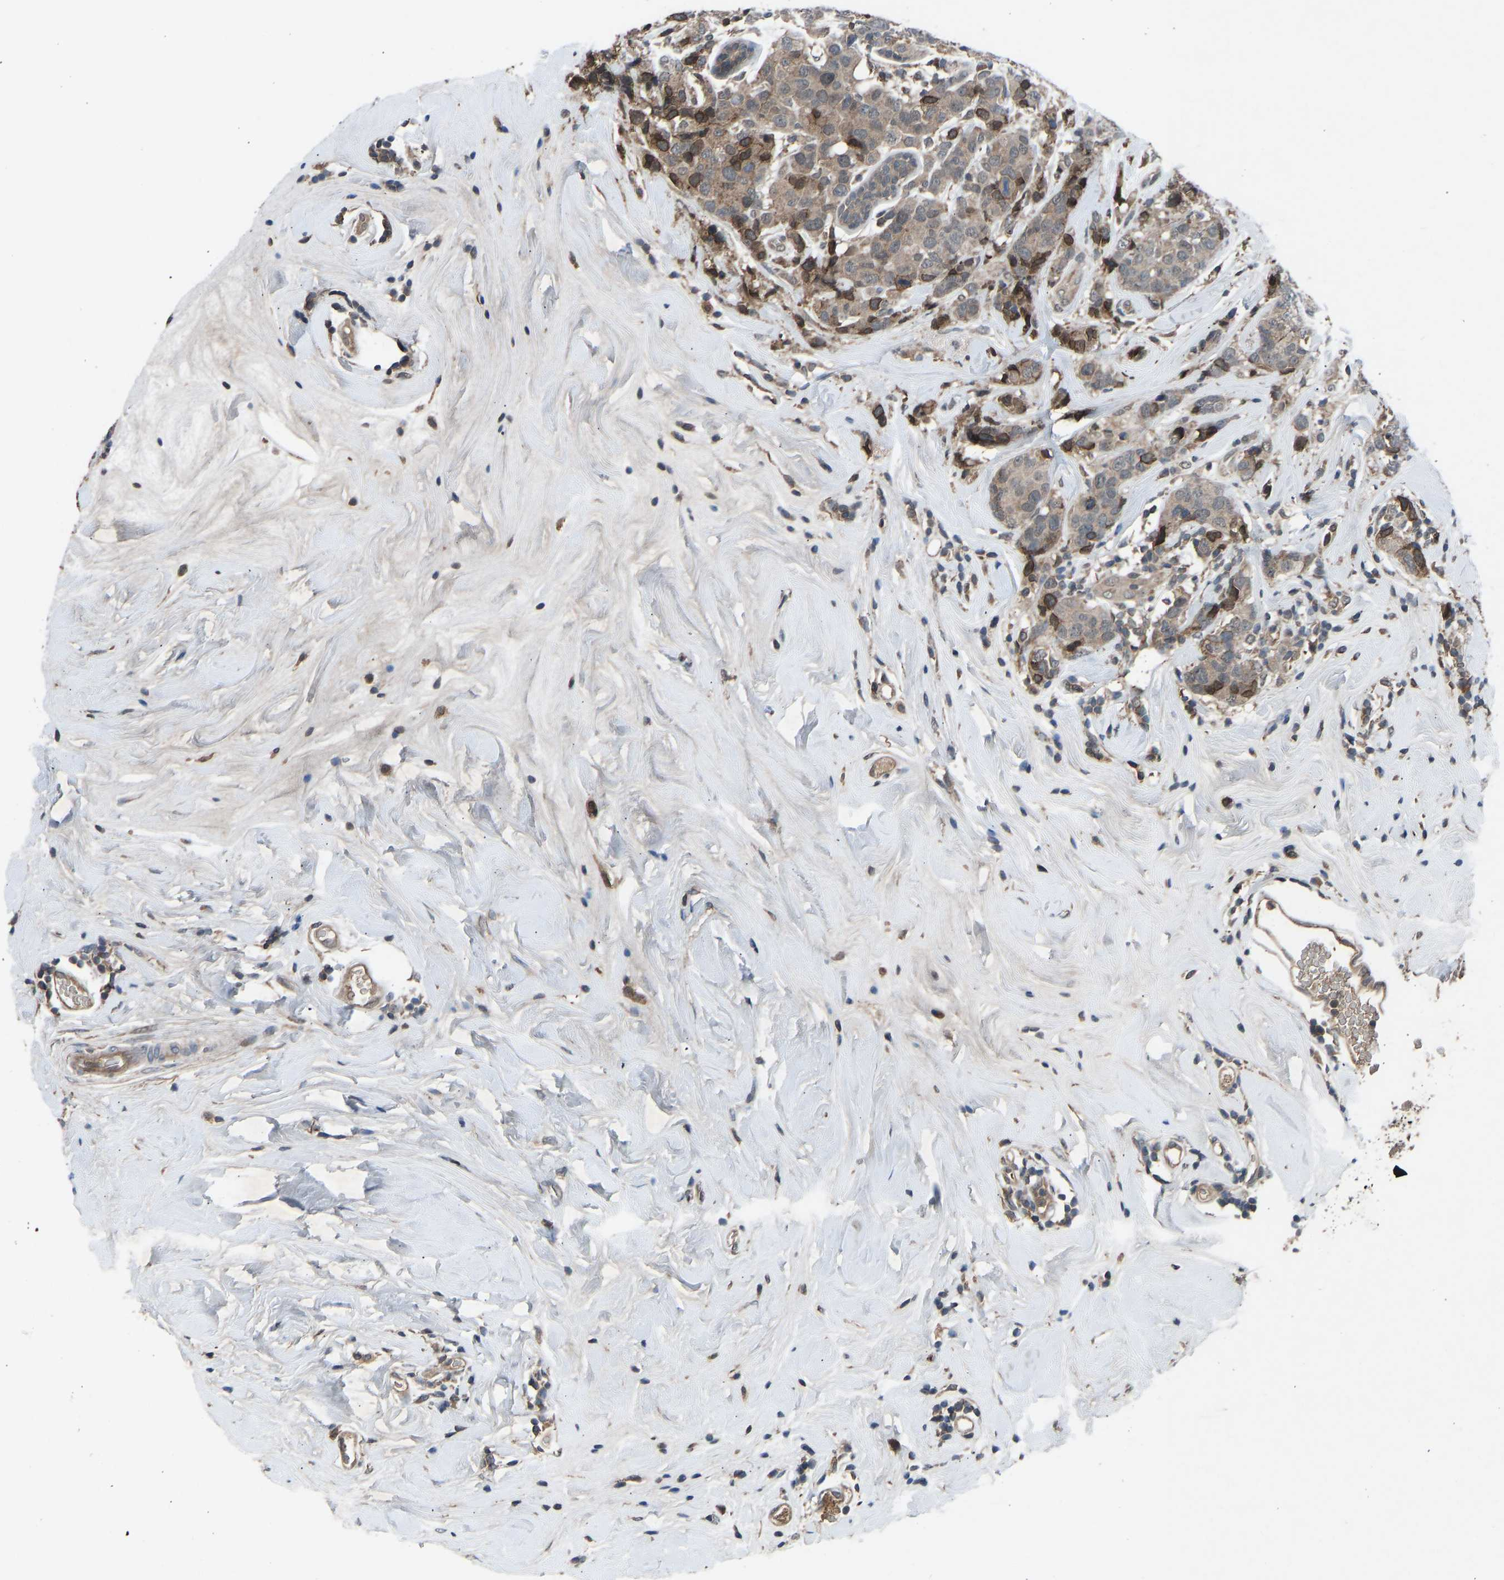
{"staining": {"intensity": "moderate", "quantity": "<25%", "location": "cytoplasmic/membranous"}, "tissue": "breast cancer", "cell_type": "Tumor cells", "image_type": "cancer", "snomed": [{"axis": "morphology", "description": "Lobular carcinoma"}, {"axis": "topography", "description": "Breast"}], "caption": "Immunohistochemistry (IHC) (DAB) staining of human lobular carcinoma (breast) displays moderate cytoplasmic/membranous protein staining in approximately <25% of tumor cells. Ihc stains the protein of interest in brown and the nuclei are stained blue.", "gene": "SLC43A1", "patient": {"sex": "female", "age": 59}}